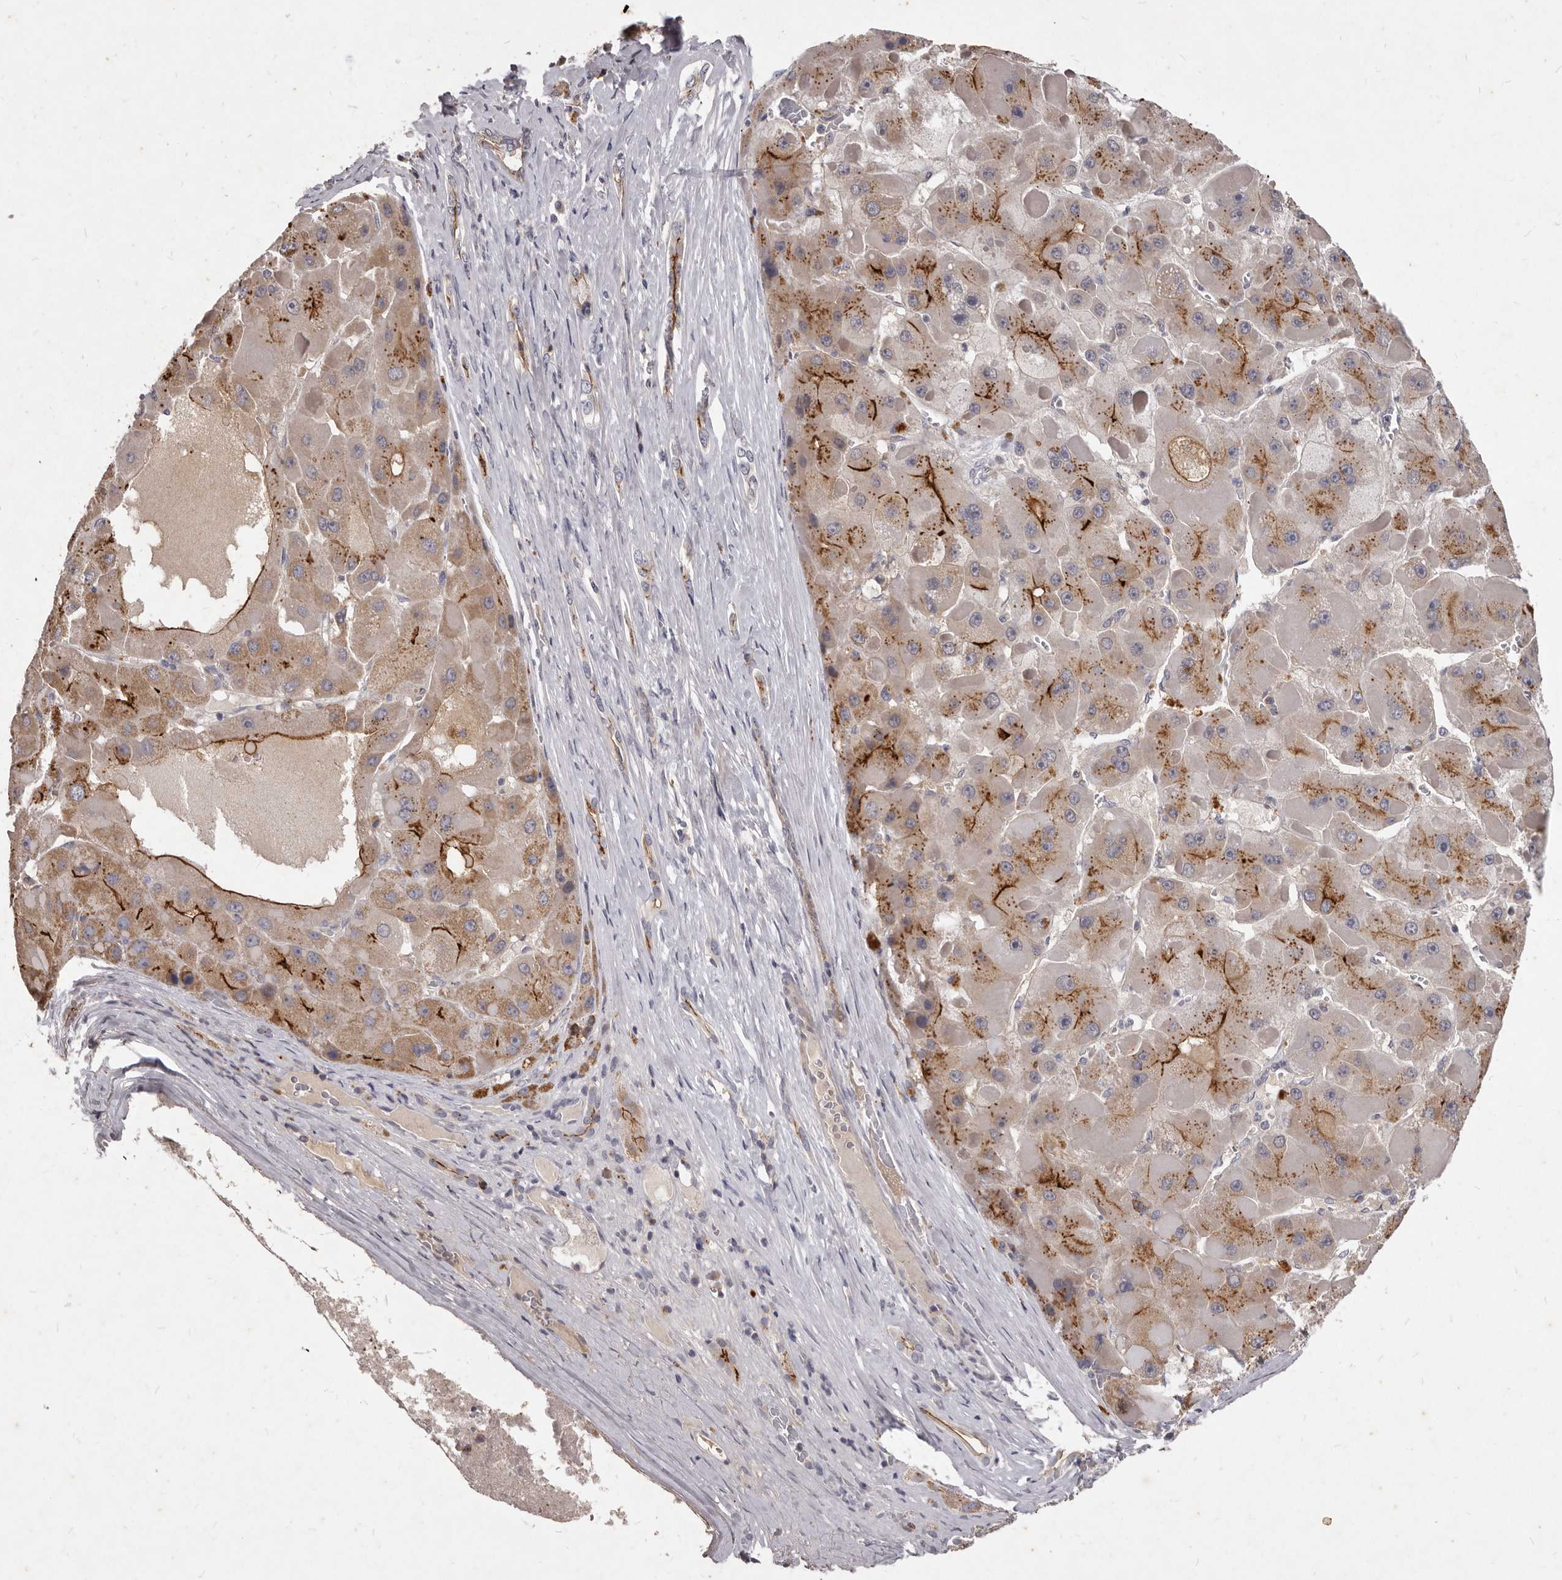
{"staining": {"intensity": "strong", "quantity": "25%-75%", "location": "cytoplasmic/membranous"}, "tissue": "liver cancer", "cell_type": "Tumor cells", "image_type": "cancer", "snomed": [{"axis": "morphology", "description": "Carcinoma, Hepatocellular, NOS"}, {"axis": "topography", "description": "Liver"}], "caption": "This is an image of immunohistochemistry (IHC) staining of liver cancer (hepatocellular carcinoma), which shows strong expression in the cytoplasmic/membranous of tumor cells.", "gene": "GPRC5C", "patient": {"sex": "female", "age": 73}}